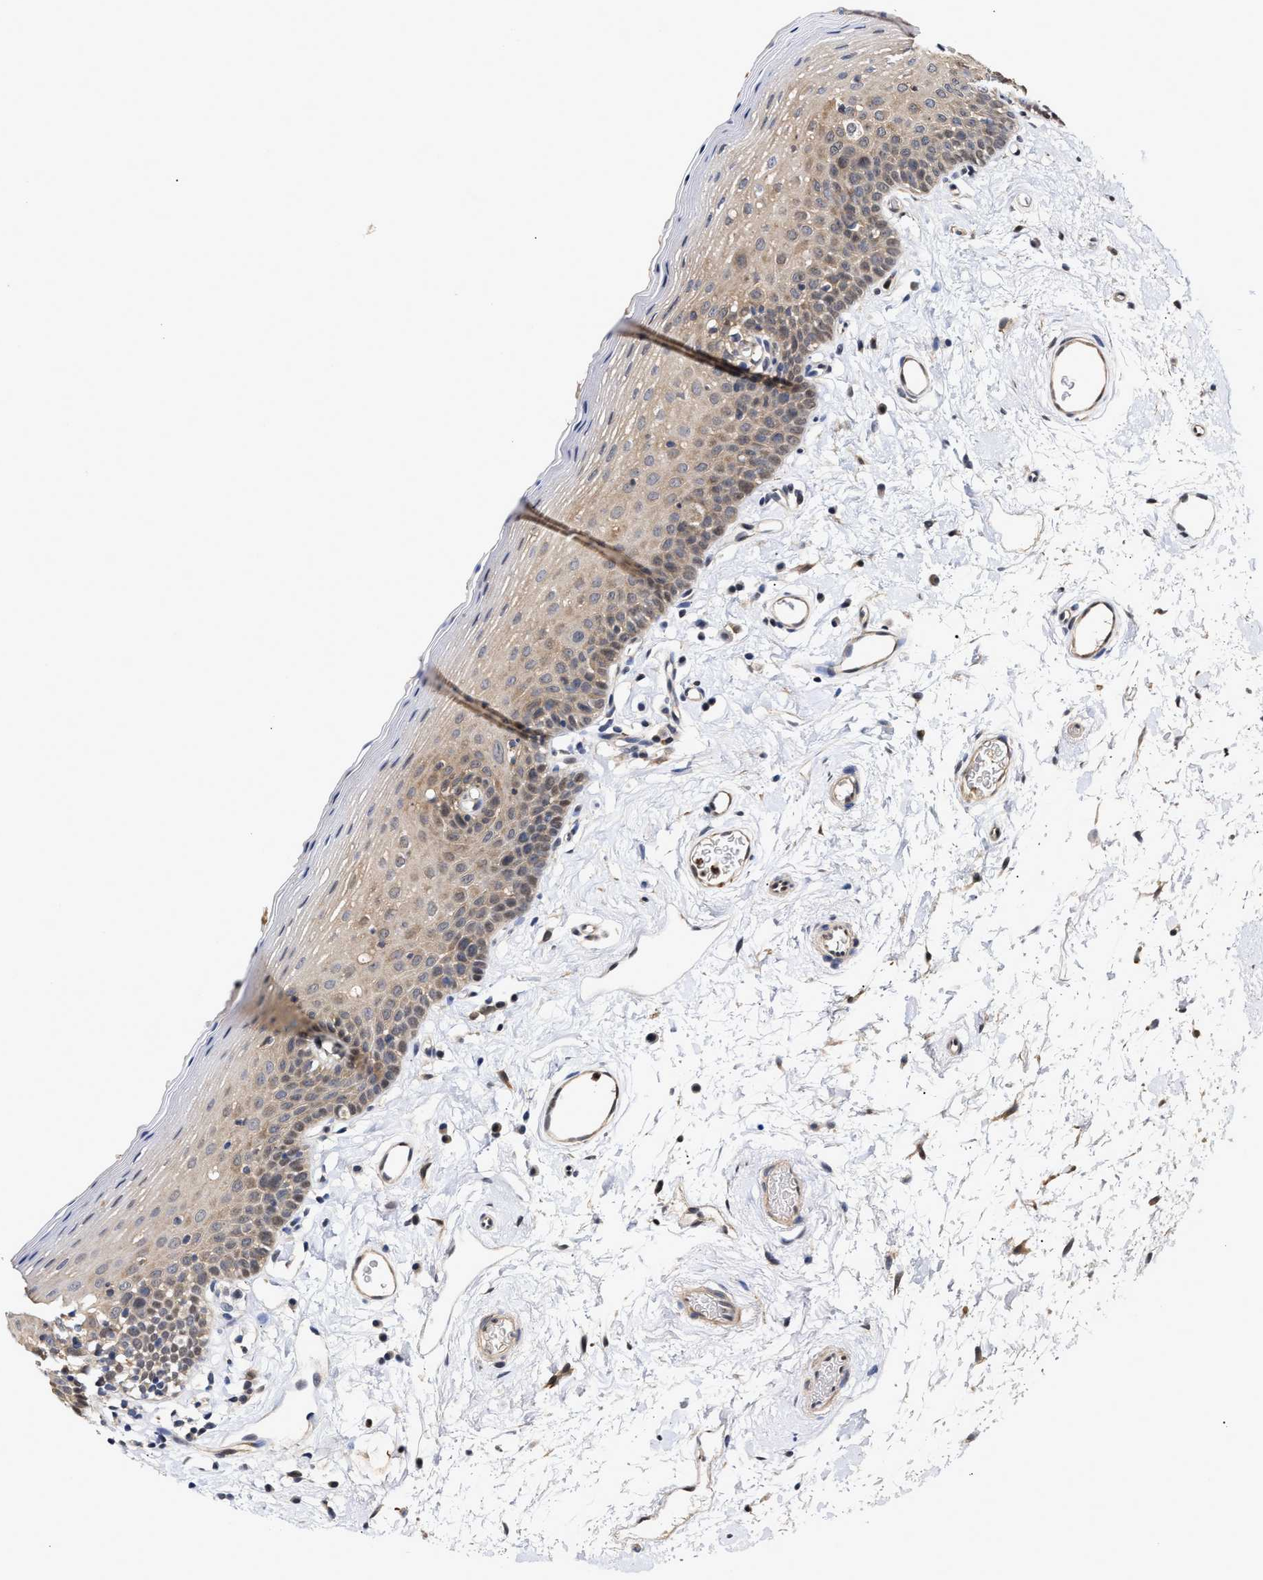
{"staining": {"intensity": "weak", "quantity": "25%-75%", "location": "cytoplasmic/membranous"}, "tissue": "oral mucosa", "cell_type": "Squamous epithelial cells", "image_type": "normal", "snomed": [{"axis": "morphology", "description": "Normal tissue, NOS"}, {"axis": "topography", "description": "Oral tissue"}], "caption": "This image demonstrates immunohistochemistry staining of benign oral mucosa, with low weak cytoplasmic/membranous positivity in approximately 25%-75% of squamous epithelial cells.", "gene": "KLHDC1", "patient": {"sex": "male", "age": 66}}